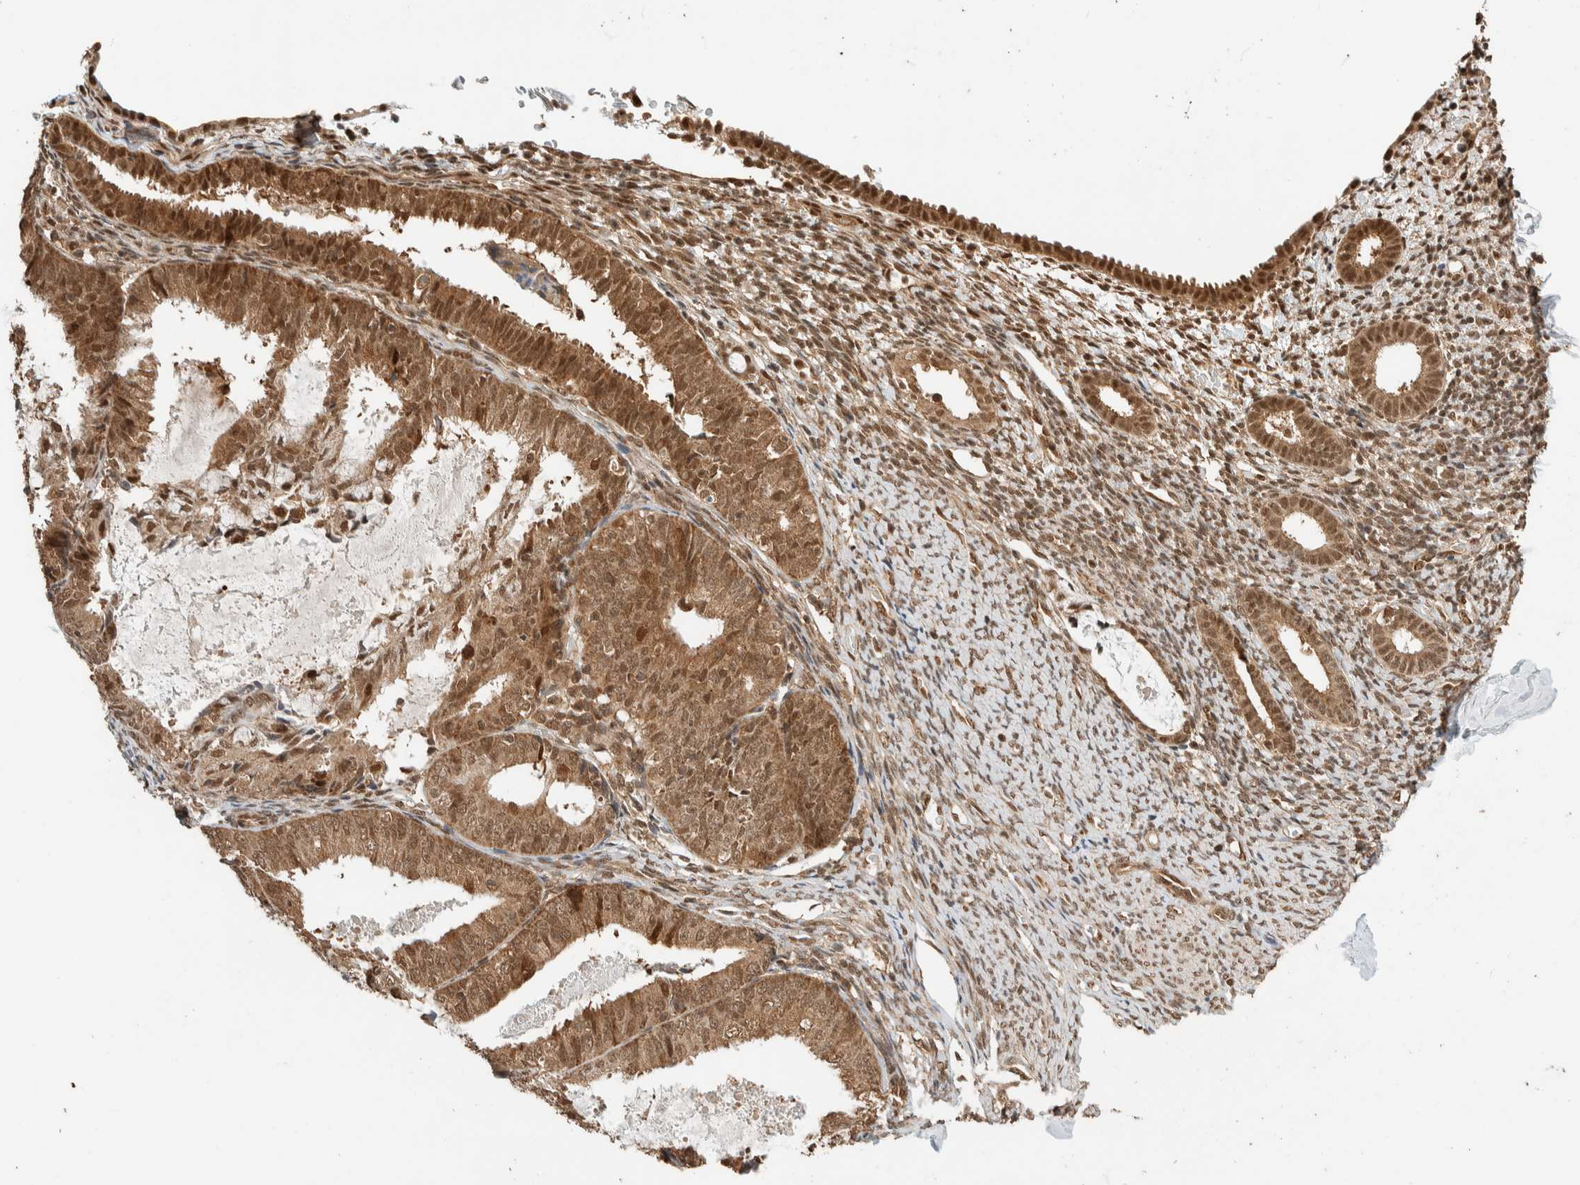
{"staining": {"intensity": "moderate", "quantity": "<25%", "location": "cytoplasmic/membranous,nuclear"}, "tissue": "endometrium", "cell_type": "Cells in endometrial stroma", "image_type": "normal", "snomed": [{"axis": "morphology", "description": "Normal tissue, NOS"}, {"axis": "morphology", "description": "Adenocarcinoma, NOS"}, {"axis": "topography", "description": "Endometrium"}], "caption": "Protein staining displays moderate cytoplasmic/membranous,nuclear positivity in approximately <25% of cells in endometrial stroma in benign endometrium.", "gene": "ZBTB2", "patient": {"sex": "female", "age": 57}}